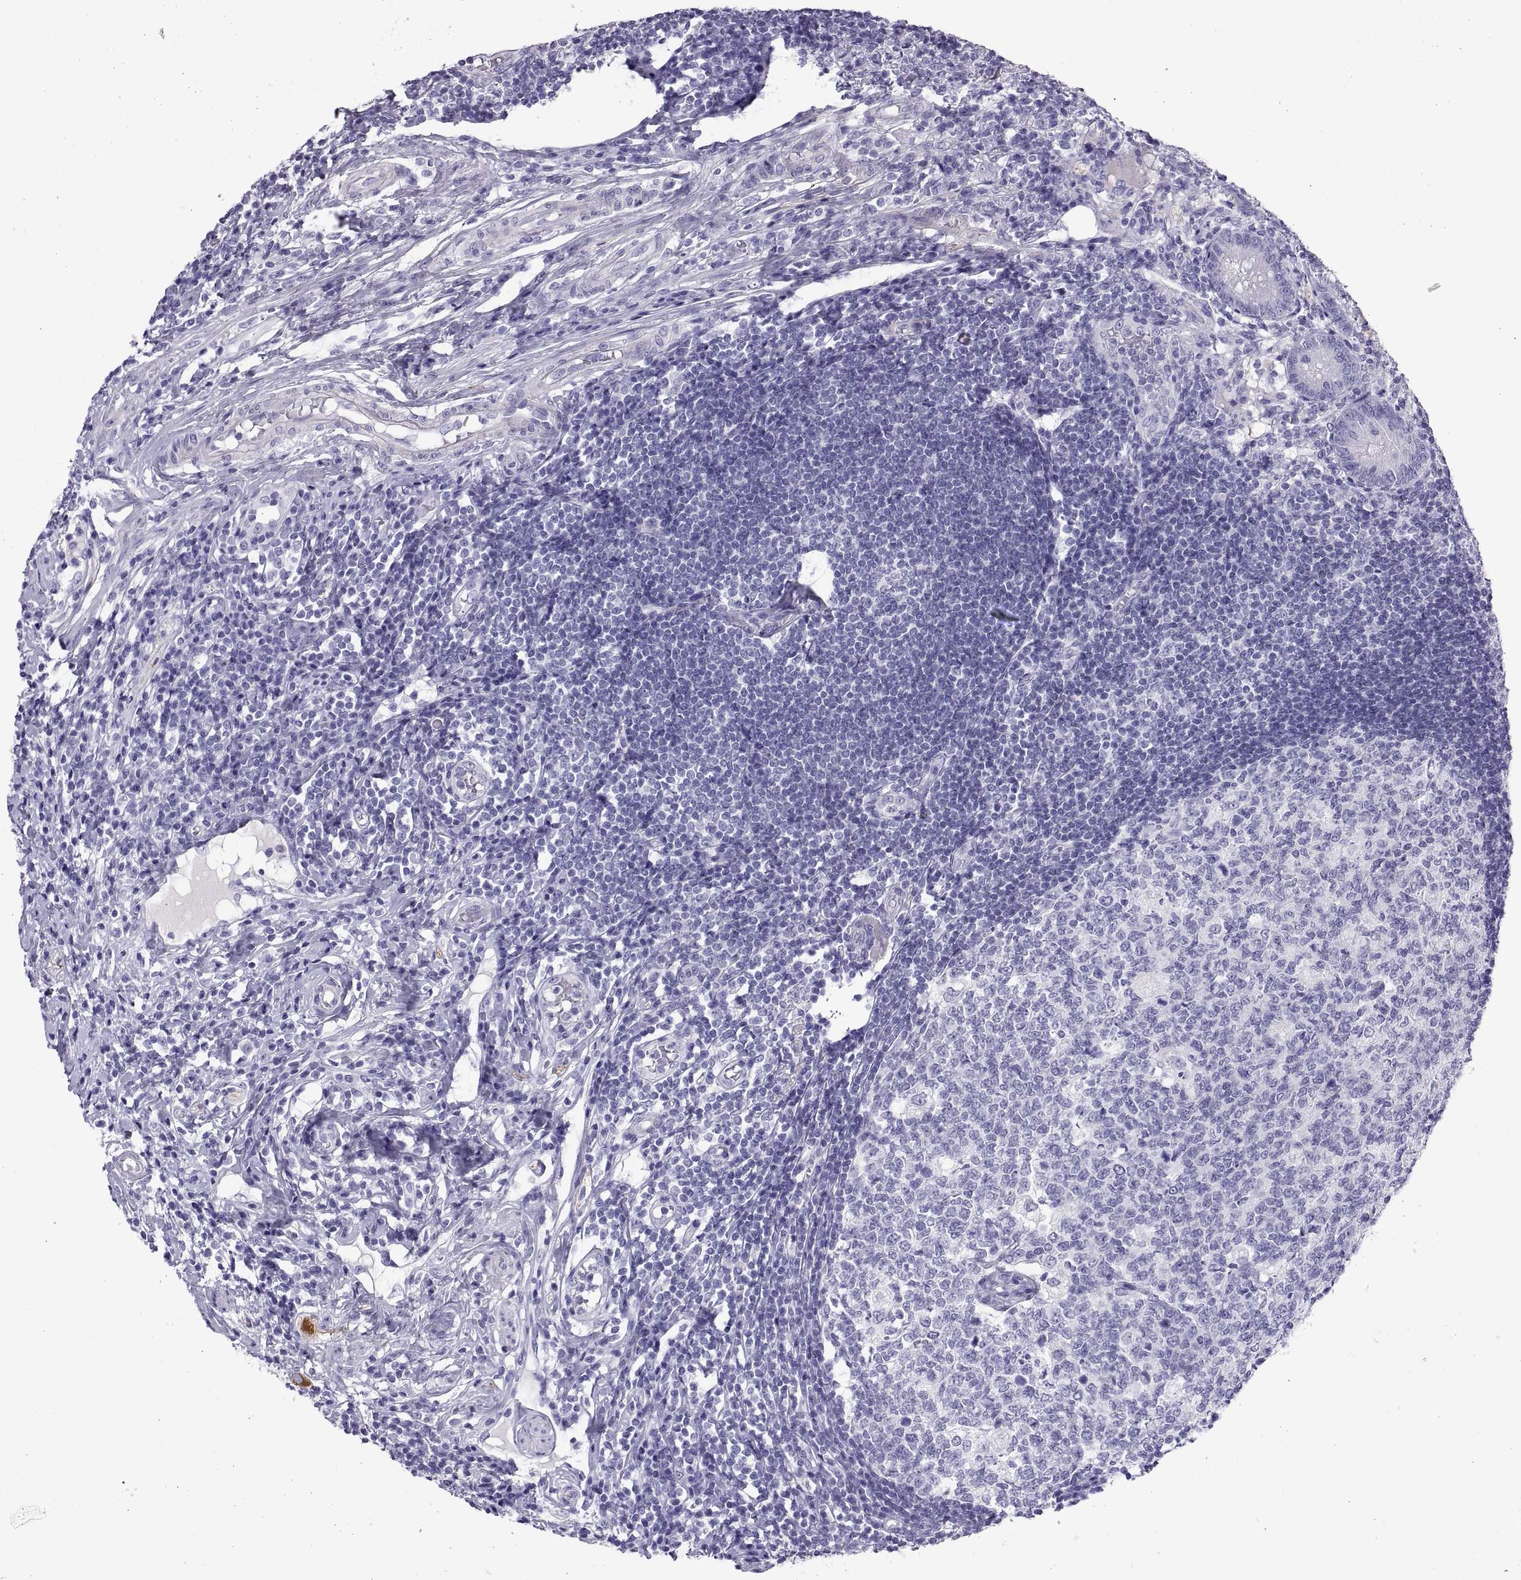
{"staining": {"intensity": "negative", "quantity": "none", "location": "none"}, "tissue": "appendix", "cell_type": "Glandular cells", "image_type": "normal", "snomed": [{"axis": "morphology", "description": "Normal tissue, NOS"}, {"axis": "morphology", "description": "Inflammation, NOS"}, {"axis": "topography", "description": "Appendix"}], "caption": "Glandular cells are negative for brown protein staining in benign appendix. (Stains: DAB immunohistochemistry (IHC) with hematoxylin counter stain, Microscopy: brightfield microscopy at high magnification).", "gene": "RGS20", "patient": {"sex": "male", "age": 16}}